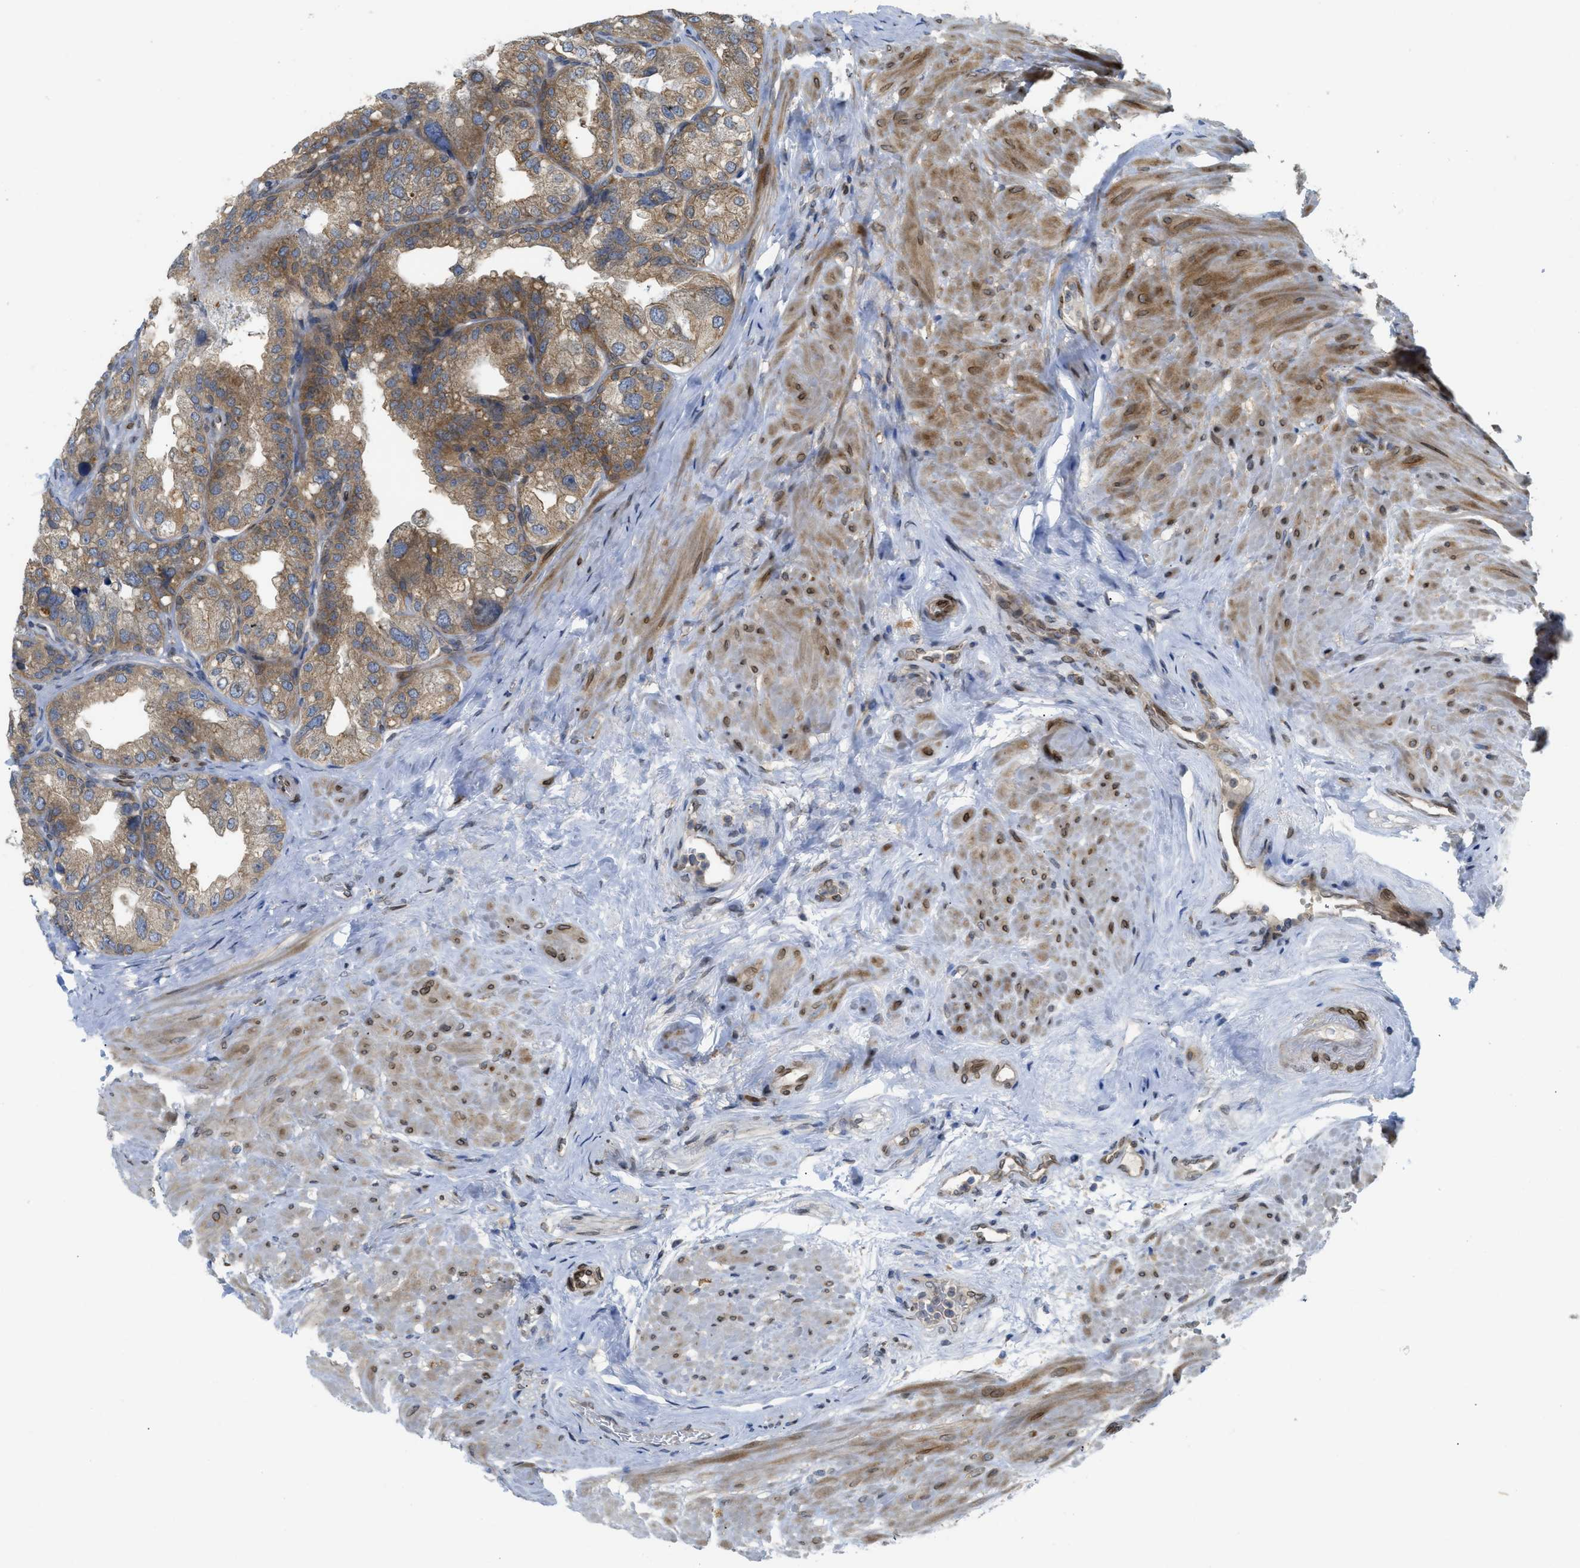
{"staining": {"intensity": "strong", "quantity": ">75%", "location": "cytoplasmic/membranous"}, "tissue": "seminal vesicle", "cell_type": "Glandular cells", "image_type": "normal", "snomed": [{"axis": "morphology", "description": "Normal tissue, NOS"}, {"axis": "topography", "description": "Seminal veicle"}], "caption": "Protein staining demonstrates strong cytoplasmic/membranous expression in approximately >75% of glandular cells in normal seminal vesicle. Ihc stains the protein of interest in brown and the nuclei are stained blue.", "gene": "EIF2AK3", "patient": {"sex": "male", "age": 68}}